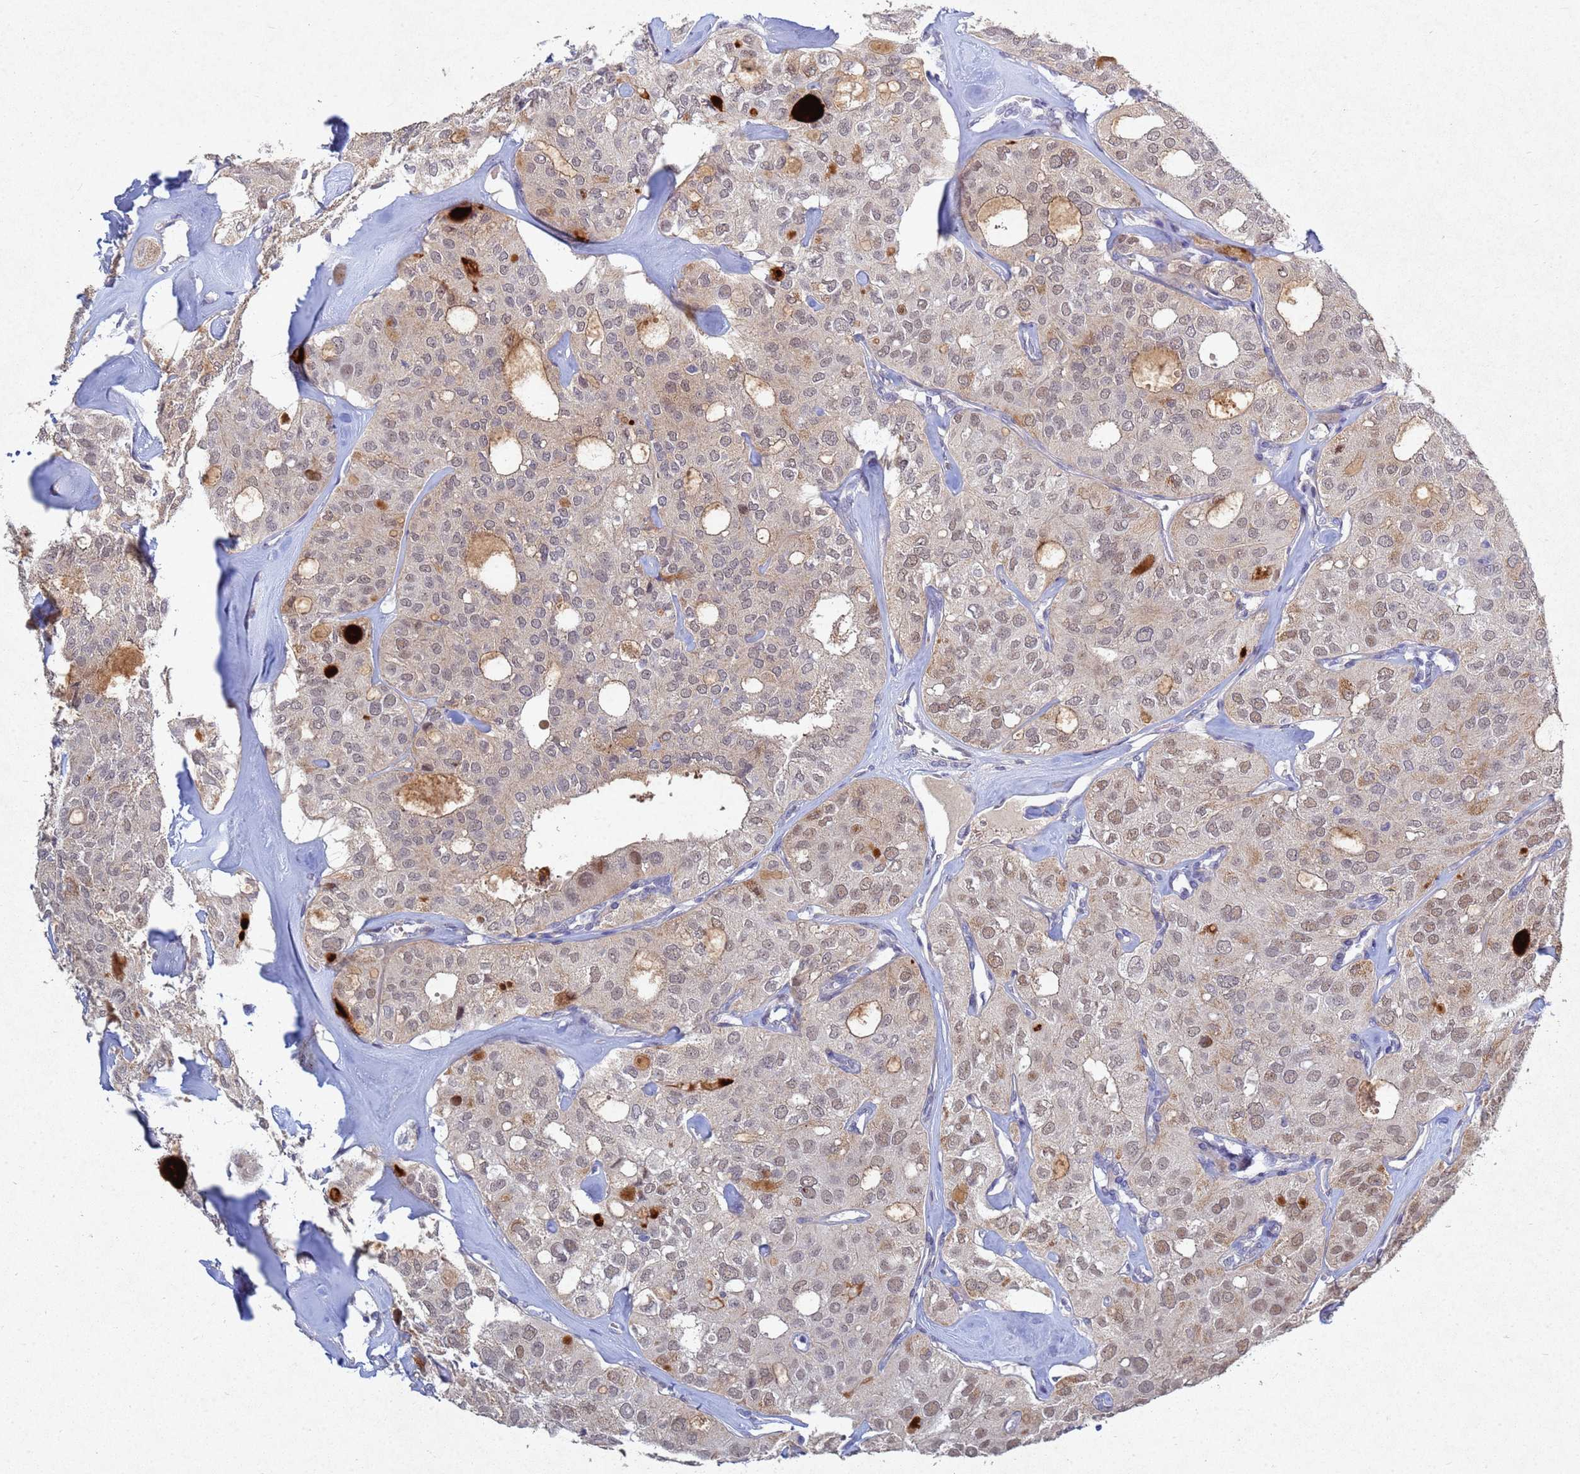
{"staining": {"intensity": "weak", "quantity": "25%-75%", "location": "cytoplasmic/membranous,nuclear"}, "tissue": "thyroid cancer", "cell_type": "Tumor cells", "image_type": "cancer", "snomed": [{"axis": "morphology", "description": "Follicular adenoma carcinoma, NOS"}, {"axis": "topography", "description": "Thyroid gland"}], "caption": "Thyroid cancer tissue displays weak cytoplasmic/membranous and nuclear positivity in about 25%-75% of tumor cells, visualized by immunohistochemistry.", "gene": "TNPO2", "patient": {"sex": "male", "age": 75}}